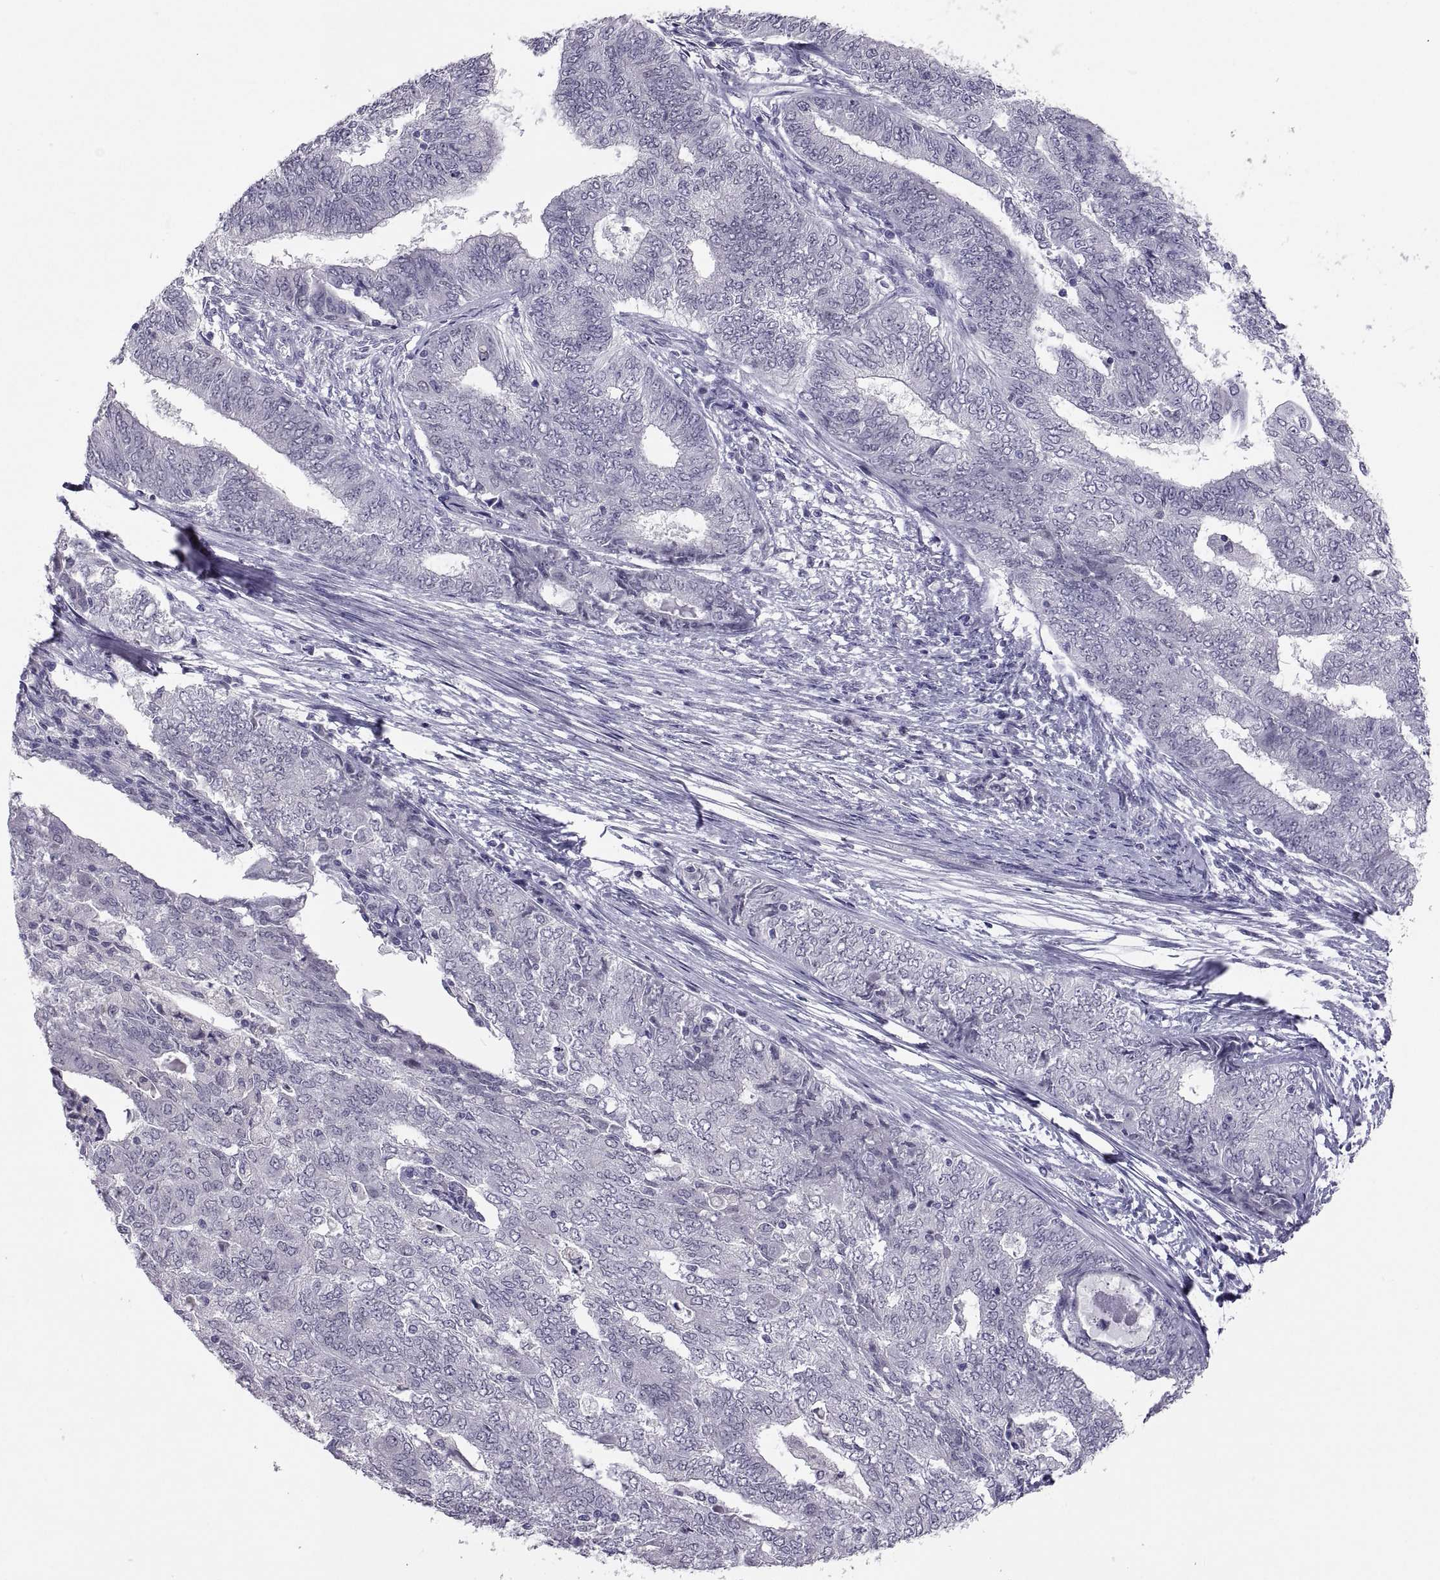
{"staining": {"intensity": "negative", "quantity": "none", "location": "none"}, "tissue": "endometrial cancer", "cell_type": "Tumor cells", "image_type": "cancer", "snomed": [{"axis": "morphology", "description": "Adenocarcinoma, NOS"}, {"axis": "topography", "description": "Endometrium"}], "caption": "Tumor cells are negative for brown protein staining in adenocarcinoma (endometrial). The staining was performed using DAB (3,3'-diaminobenzidine) to visualize the protein expression in brown, while the nuclei were stained in blue with hematoxylin (Magnification: 20x).", "gene": "SOX21", "patient": {"sex": "female", "age": 62}}